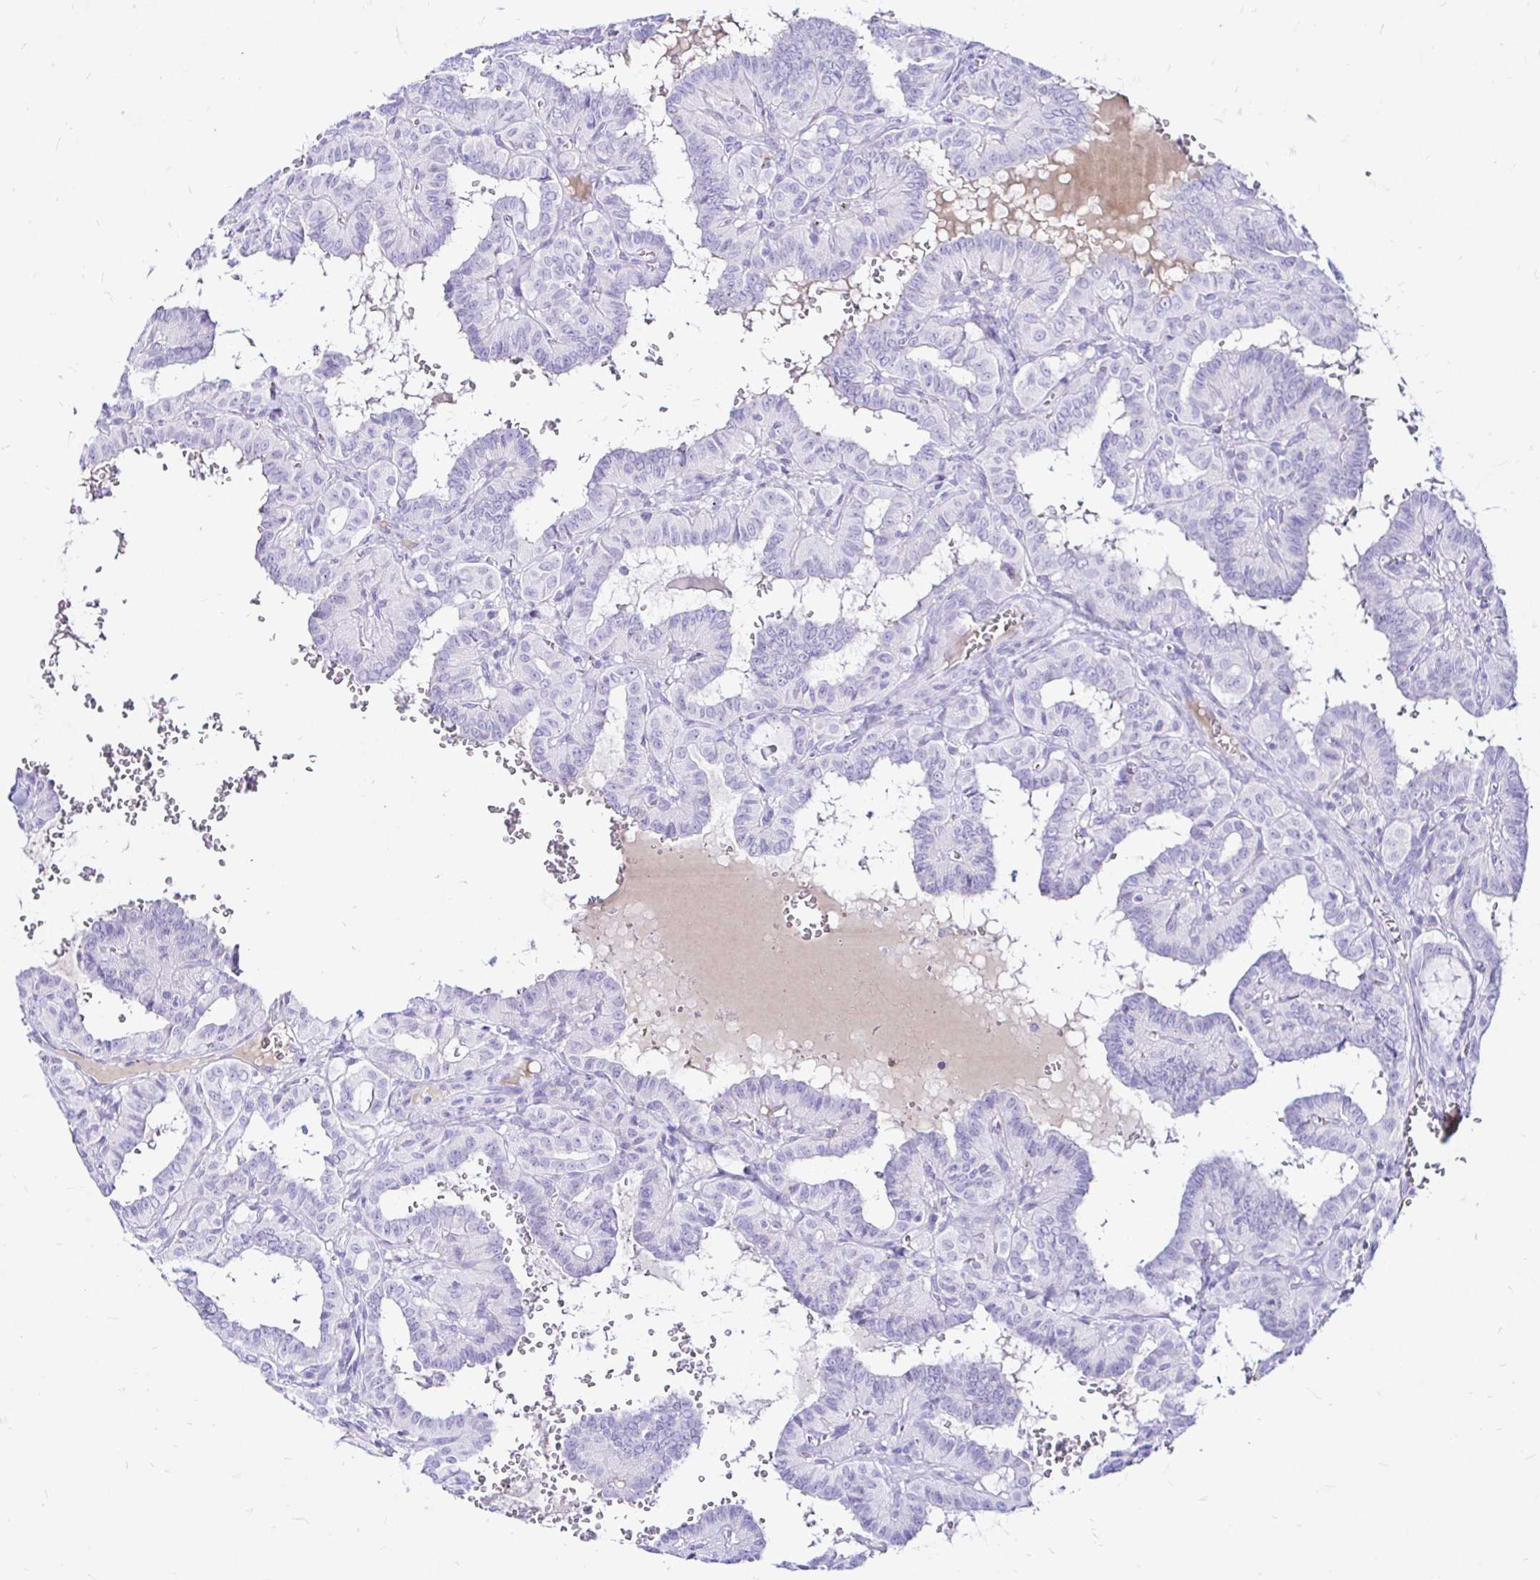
{"staining": {"intensity": "negative", "quantity": "none", "location": "none"}, "tissue": "thyroid cancer", "cell_type": "Tumor cells", "image_type": "cancer", "snomed": [{"axis": "morphology", "description": "Papillary adenocarcinoma, NOS"}, {"axis": "topography", "description": "Thyroid gland"}], "caption": "Immunohistochemistry micrograph of neoplastic tissue: thyroid cancer stained with DAB shows no significant protein staining in tumor cells. (DAB (3,3'-diaminobenzidine) immunohistochemistry (IHC) visualized using brightfield microscopy, high magnification).", "gene": "ZNF432", "patient": {"sex": "female", "age": 21}}